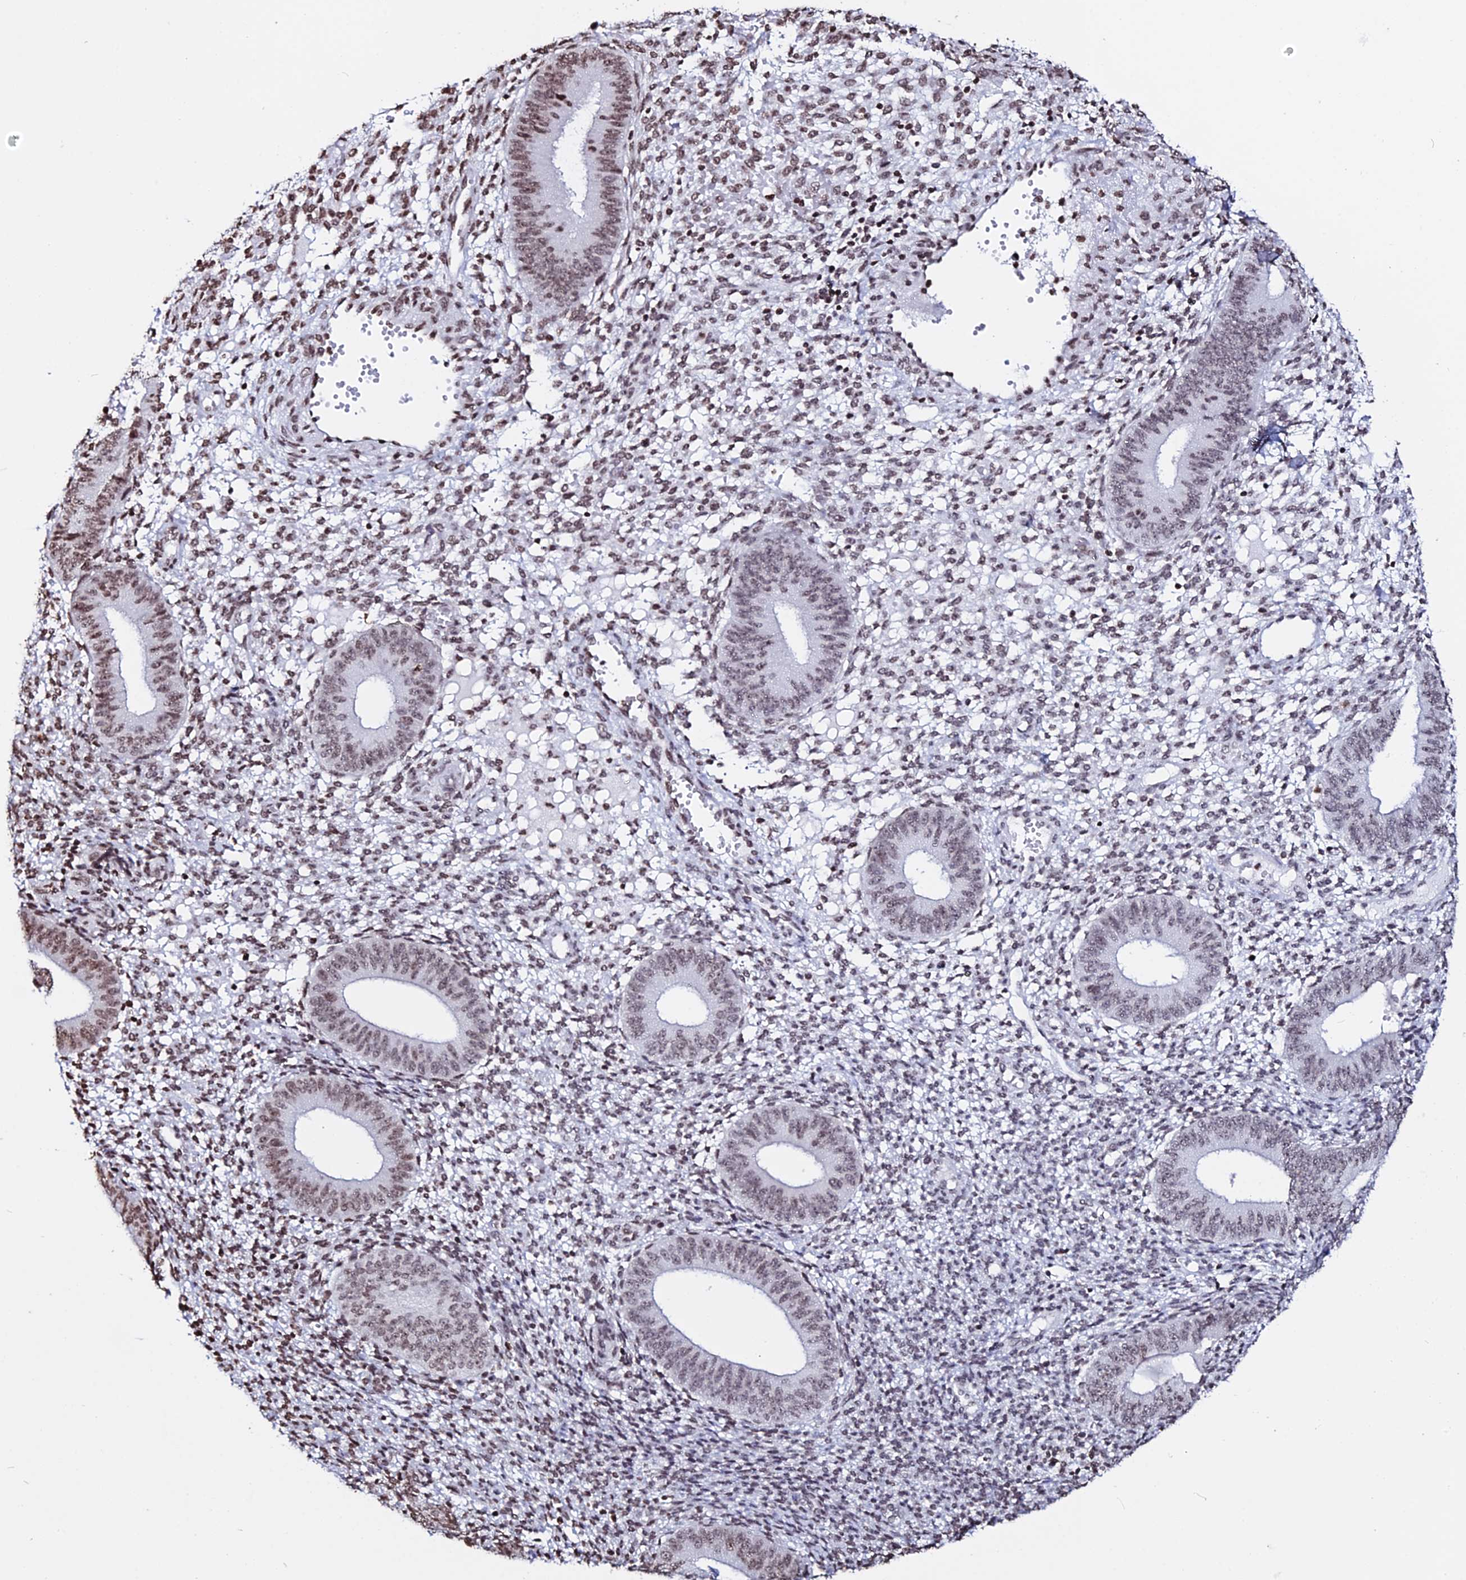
{"staining": {"intensity": "weak", "quantity": "<25%", "location": "nuclear"}, "tissue": "endometrium", "cell_type": "Cells in endometrial stroma", "image_type": "normal", "snomed": [{"axis": "morphology", "description": "Normal tissue, NOS"}, {"axis": "topography", "description": "Endometrium"}], "caption": "Immunohistochemical staining of benign endometrium exhibits no significant positivity in cells in endometrial stroma. (Stains: DAB (3,3'-diaminobenzidine) immunohistochemistry with hematoxylin counter stain, Microscopy: brightfield microscopy at high magnification).", "gene": "ENSG00000282988", "patient": {"sex": "female", "age": 49}}